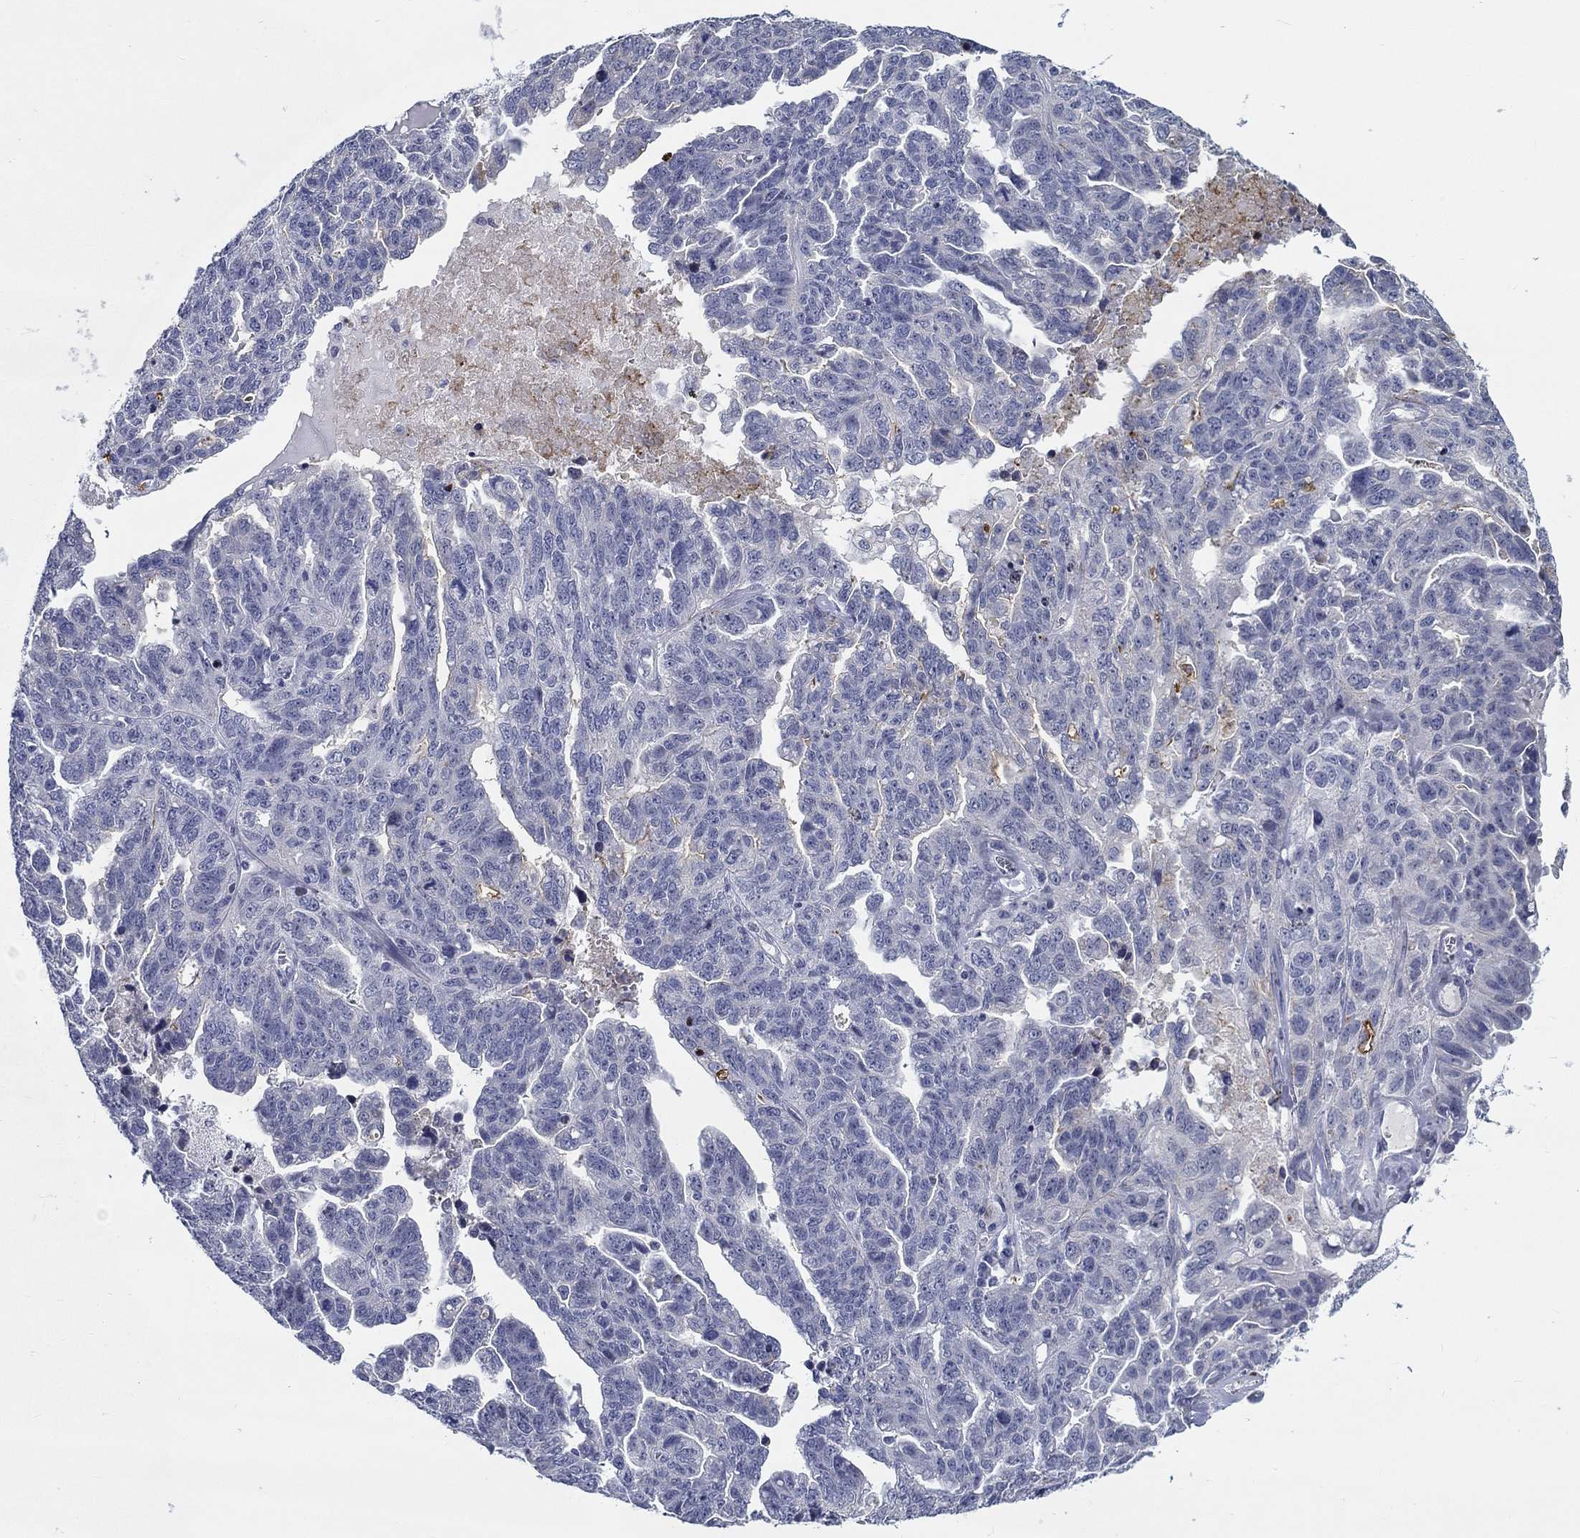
{"staining": {"intensity": "strong", "quantity": "<25%", "location": "cytoplasmic/membranous"}, "tissue": "ovarian cancer", "cell_type": "Tumor cells", "image_type": "cancer", "snomed": [{"axis": "morphology", "description": "Cystadenocarcinoma, serous, NOS"}, {"axis": "topography", "description": "Ovary"}], "caption": "DAB immunohistochemical staining of human ovarian serous cystadenocarcinoma displays strong cytoplasmic/membranous protein expression in approximately <25% of tumor cells.", "gene": "SMIM18", "patient": {"sex": "female", "age": 71}}